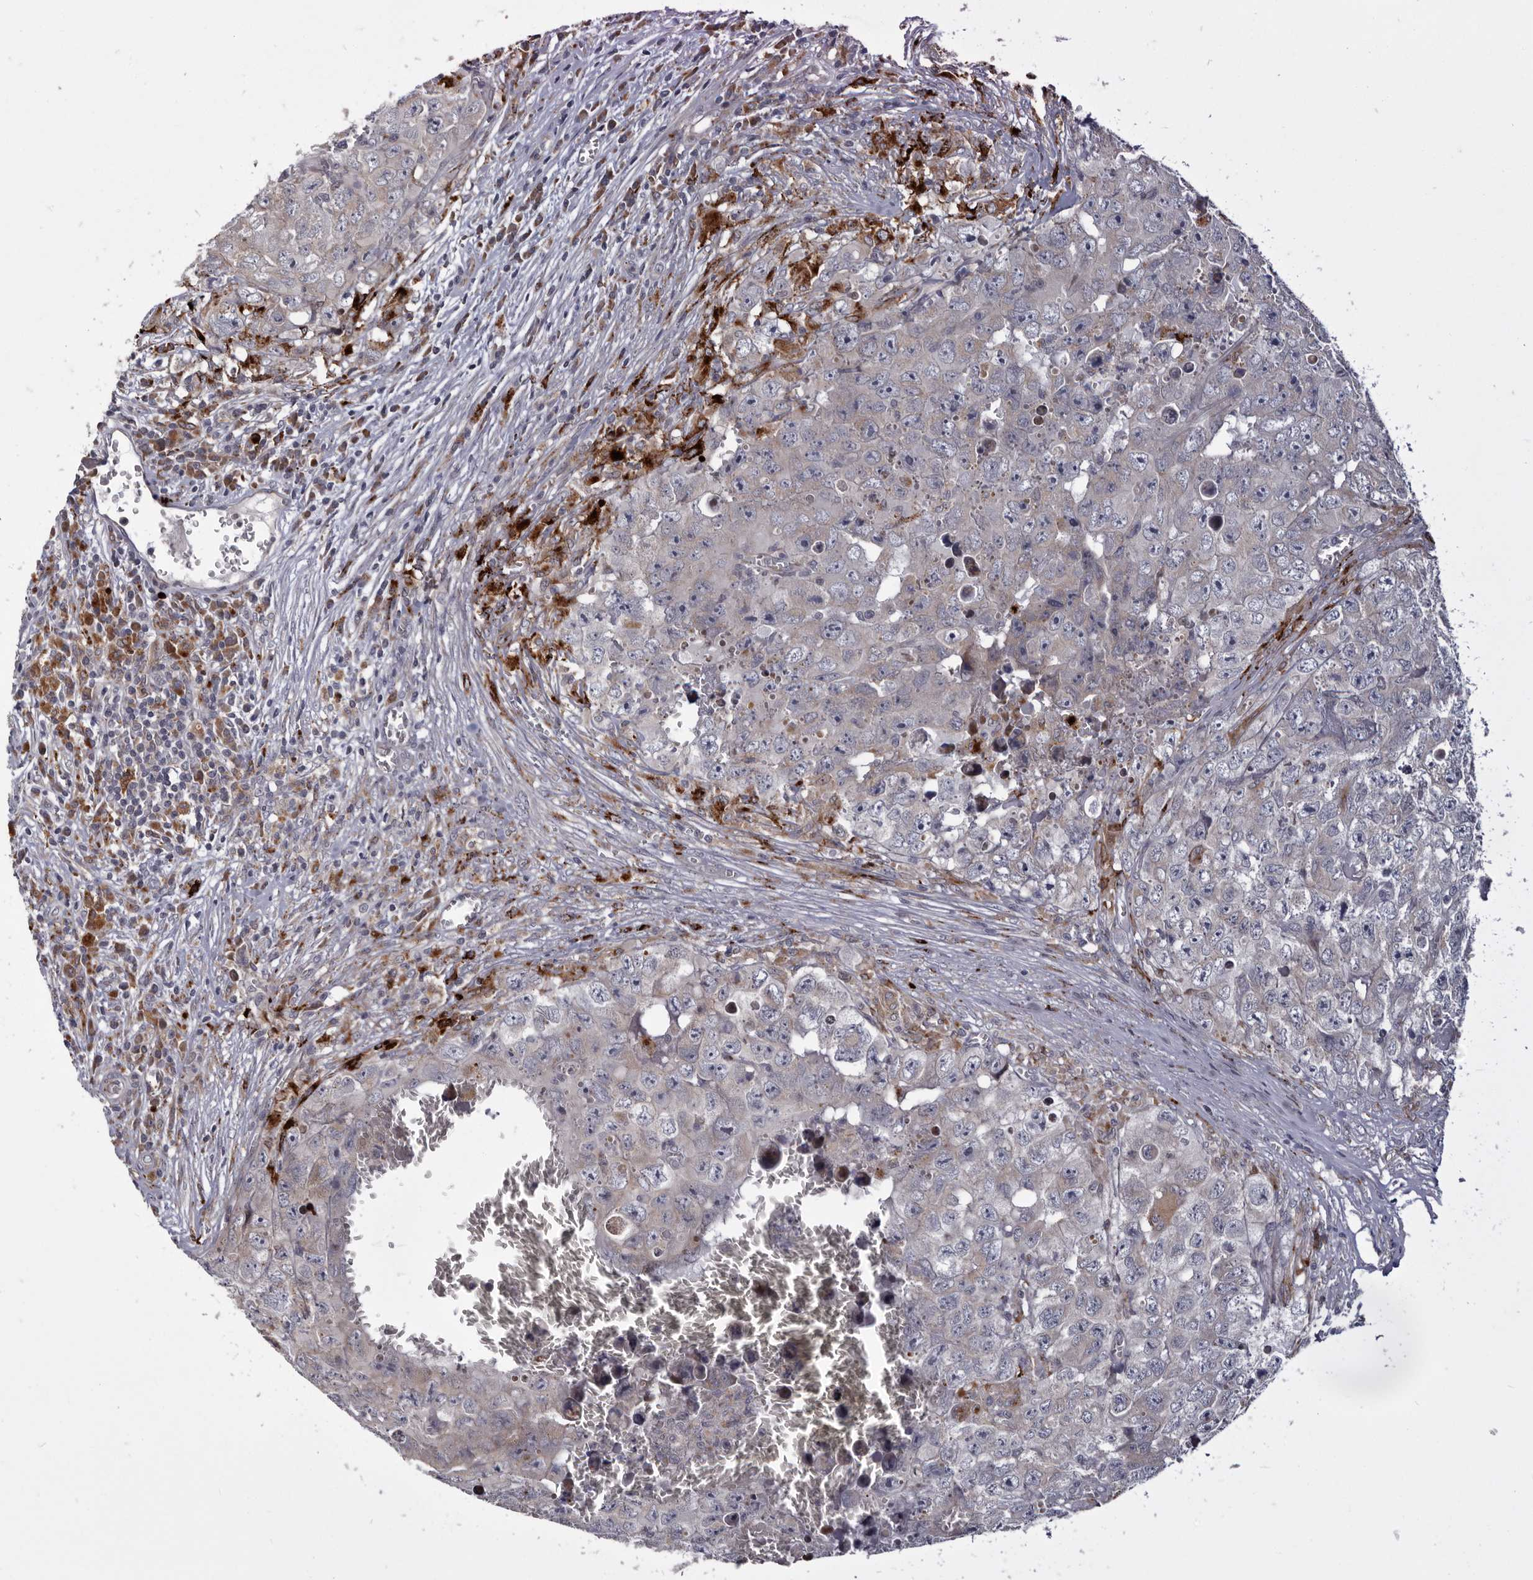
{"staining": {"intensity": "weak", "quantity": "<25%", "location": "cytoplasmic/membranous"}, "tissue": "testis cancer", "cell_type": "Tumor cells", "image_type": "cancer", "snomed": [{"axis": "morphology", "description": "Seminoma, NOS"}, {"axis": "morphology", "description": "Carcinoma, Embryonal, NOS"}, {"axis": "topography", "description": "Testis"}], "caption": "Immunohistochemistry of human testis cancer displays no expression in tumor cells.", "gene": "TOR3A", "patient": {"sex": "male", "age": 43}}